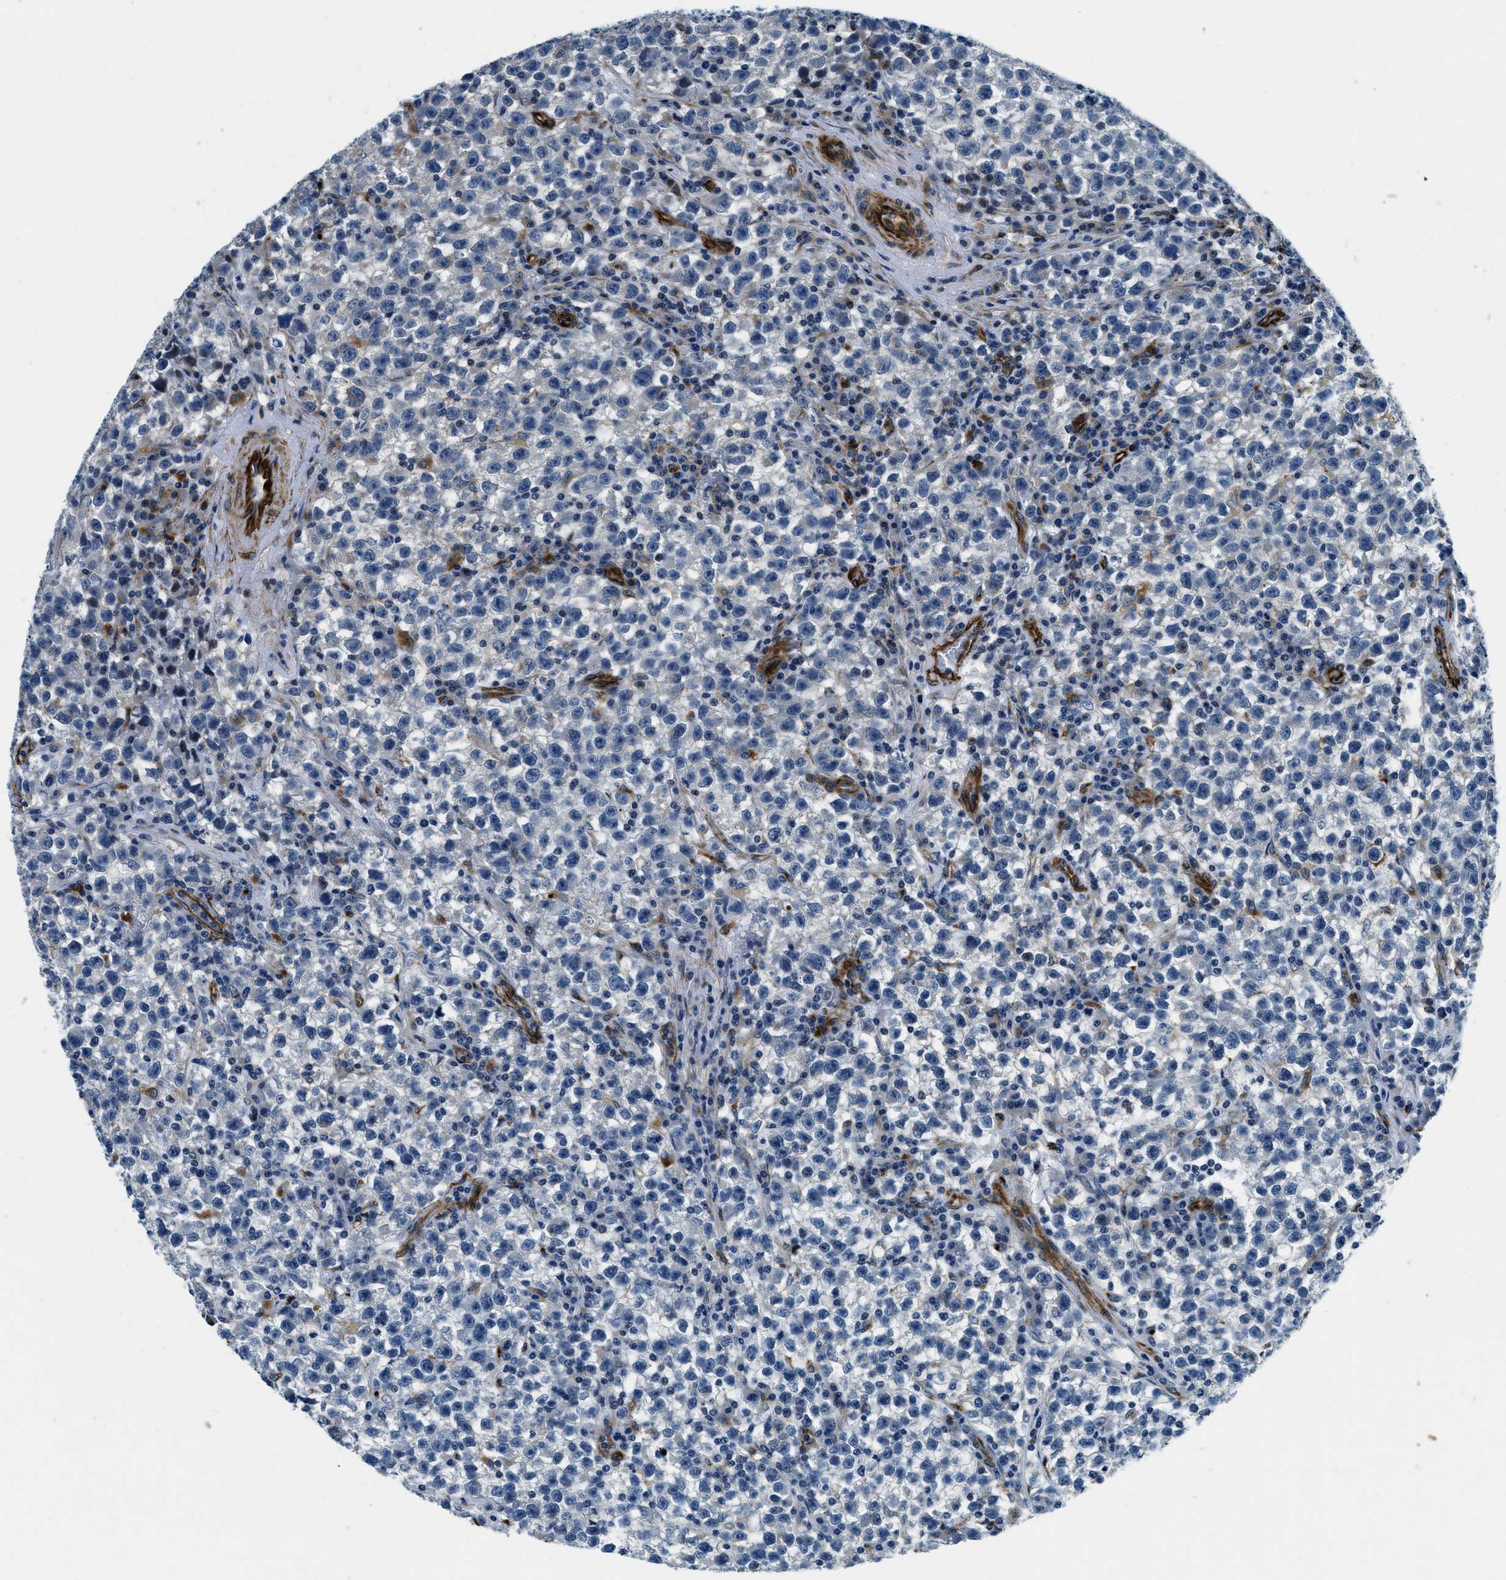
{"staining": {"intensity": "negative", "quantity": "none", "location": "none"}, "tissue": "testis cancer", "cell_type": "Tumor cells", "image_type": "cancer", "snomed": [{"axis": "morphology", "description": "Seminoma, NOS"}, {"axis": "topography", "description": "Testis"}], "caption": "This is an IHC histopathology image of testis cancer. There is no staining in tumor cells.", "gene": "GNS", "patient": {"sex": "male", "age": 22}}